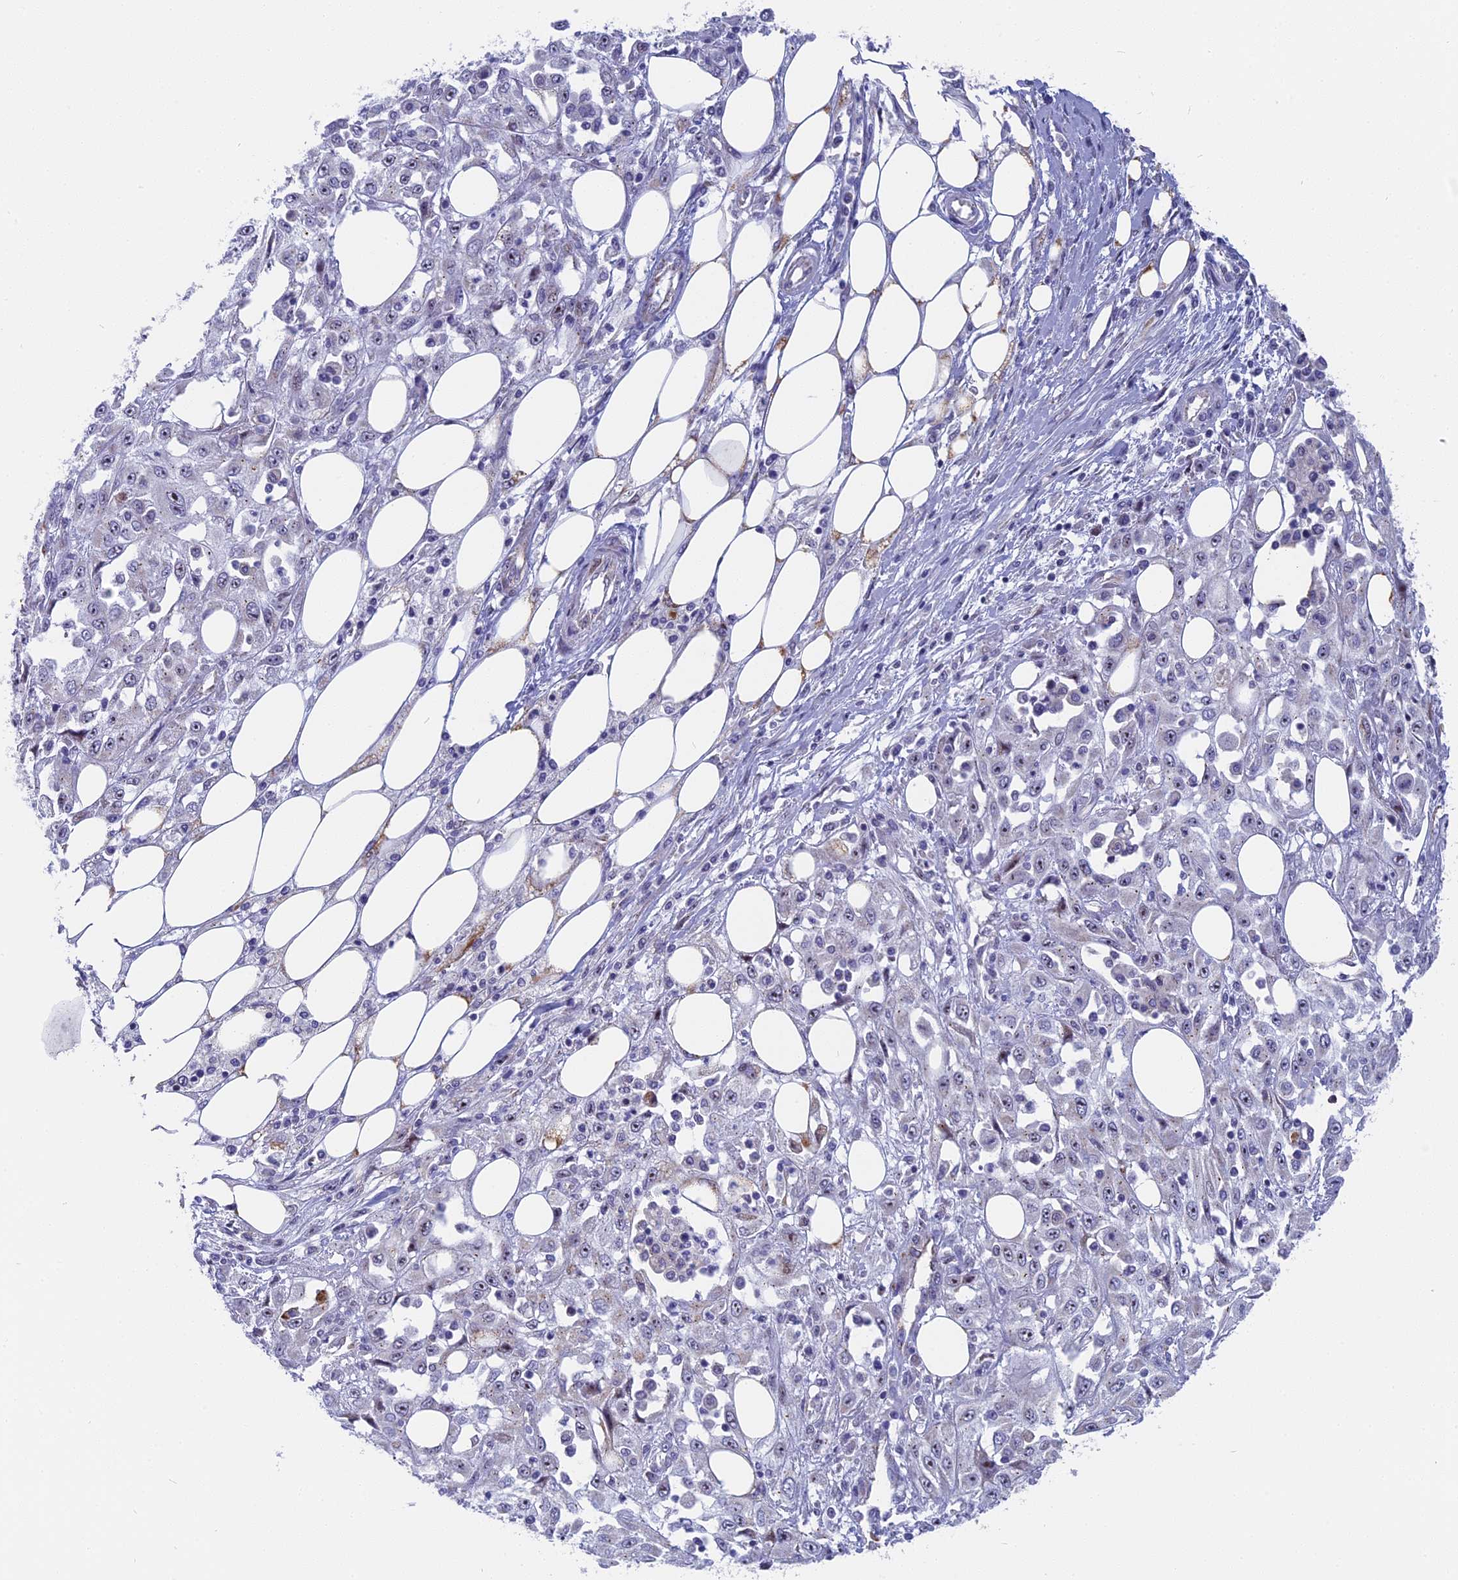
{"staining": {"intensity": "negative", "quantity": "none", "location": "none"}, "tissue": "skin cancer", "cell_type": "Tumor cells", "image_type": "cancer", "snomed": [{"axis": "morphology", "description": "Squamous cell carcinoma, NOS"}, {"axis": "morphology", "description": "Squamous cell carcinoma, metastatic, NOS"}, {"axis": "topography", "description": "Skin"}, {"axis": "topography", "description": "Lymph node"}], "caption": "Immunohistochemistry of skin cancer shows no staining in tumor cells.", "gene": "DTWD1", "patient": {"sex": "male", "age": 75}}